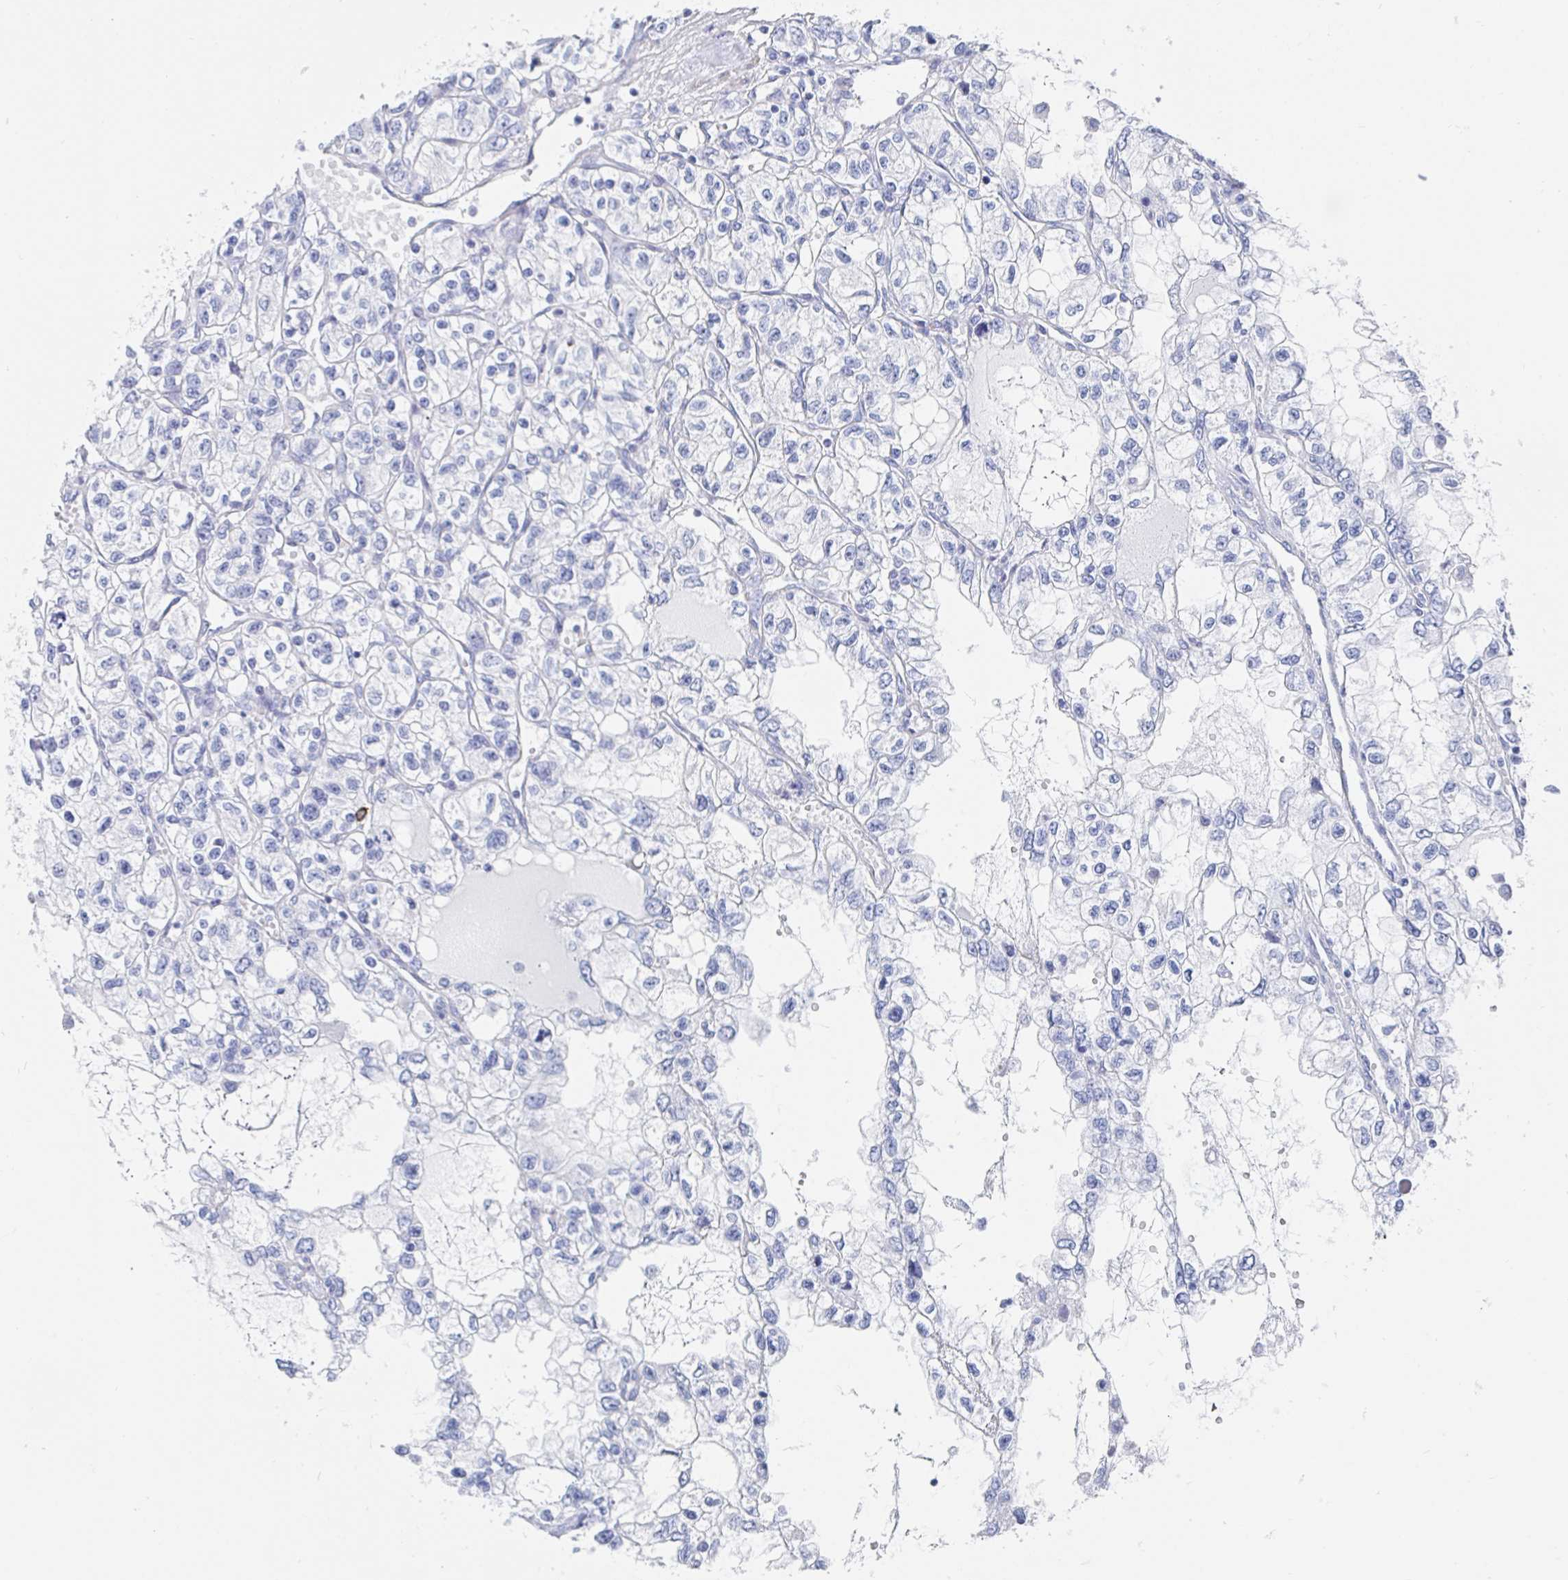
{"staining": {"intensity": "negative", "quantity": "none", "location": "none"}, "tissue": "renal cancer", "cell_type": "Tumor cells", "image_type": "cancer", "snomed": [{"axis": "morphology", "description": "Adenocarcinoma, NOS"}, {"axis": "topography", "description": "Kidney"}], "caption": "There is no significant positivity in tumor cells of renal cancer (adenocarcinoma). Nuclei are stained in blue.", "gene": "PACSIN1", "patient": {"sex": "female", "age": 59}}